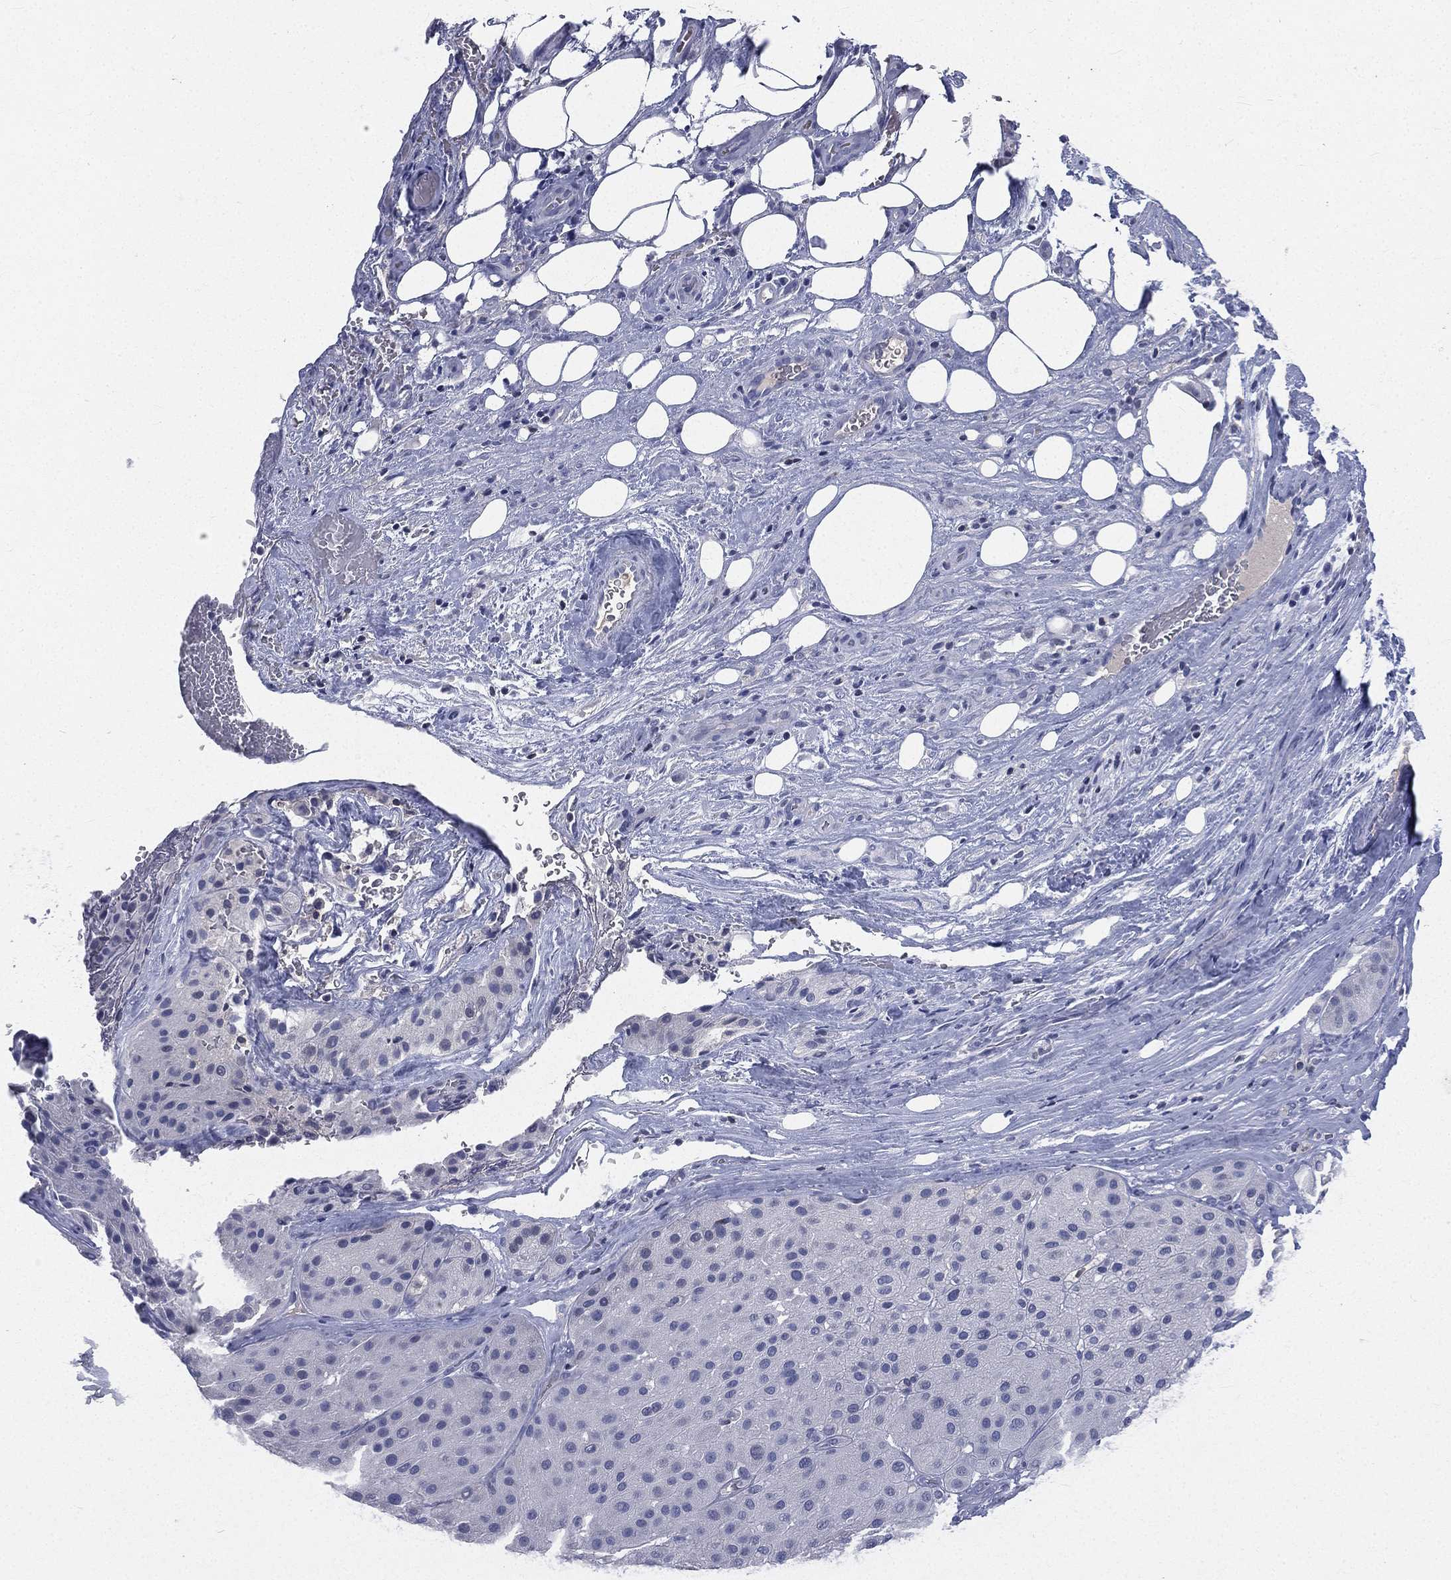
{"staining": {"intensity": "negative", "quantity": "none", "location": "none"}, "tissue": "melanoma", "cell_type": "Tumor cells", "image_type": "cancer", "snomed": [{"axis": "morphology", "description": "Malignant melanoma, Metastatic site"}, {"axis": "topography", "description": "Smooth muscle"}], "caption": "Immunohistochemistry image of malignant melanoma (metastatic site) stained for a protein (brown), which shows no staining in tumor cells.", "gene": "CD3D", "patient": {"sex": "male", "age": 41}}